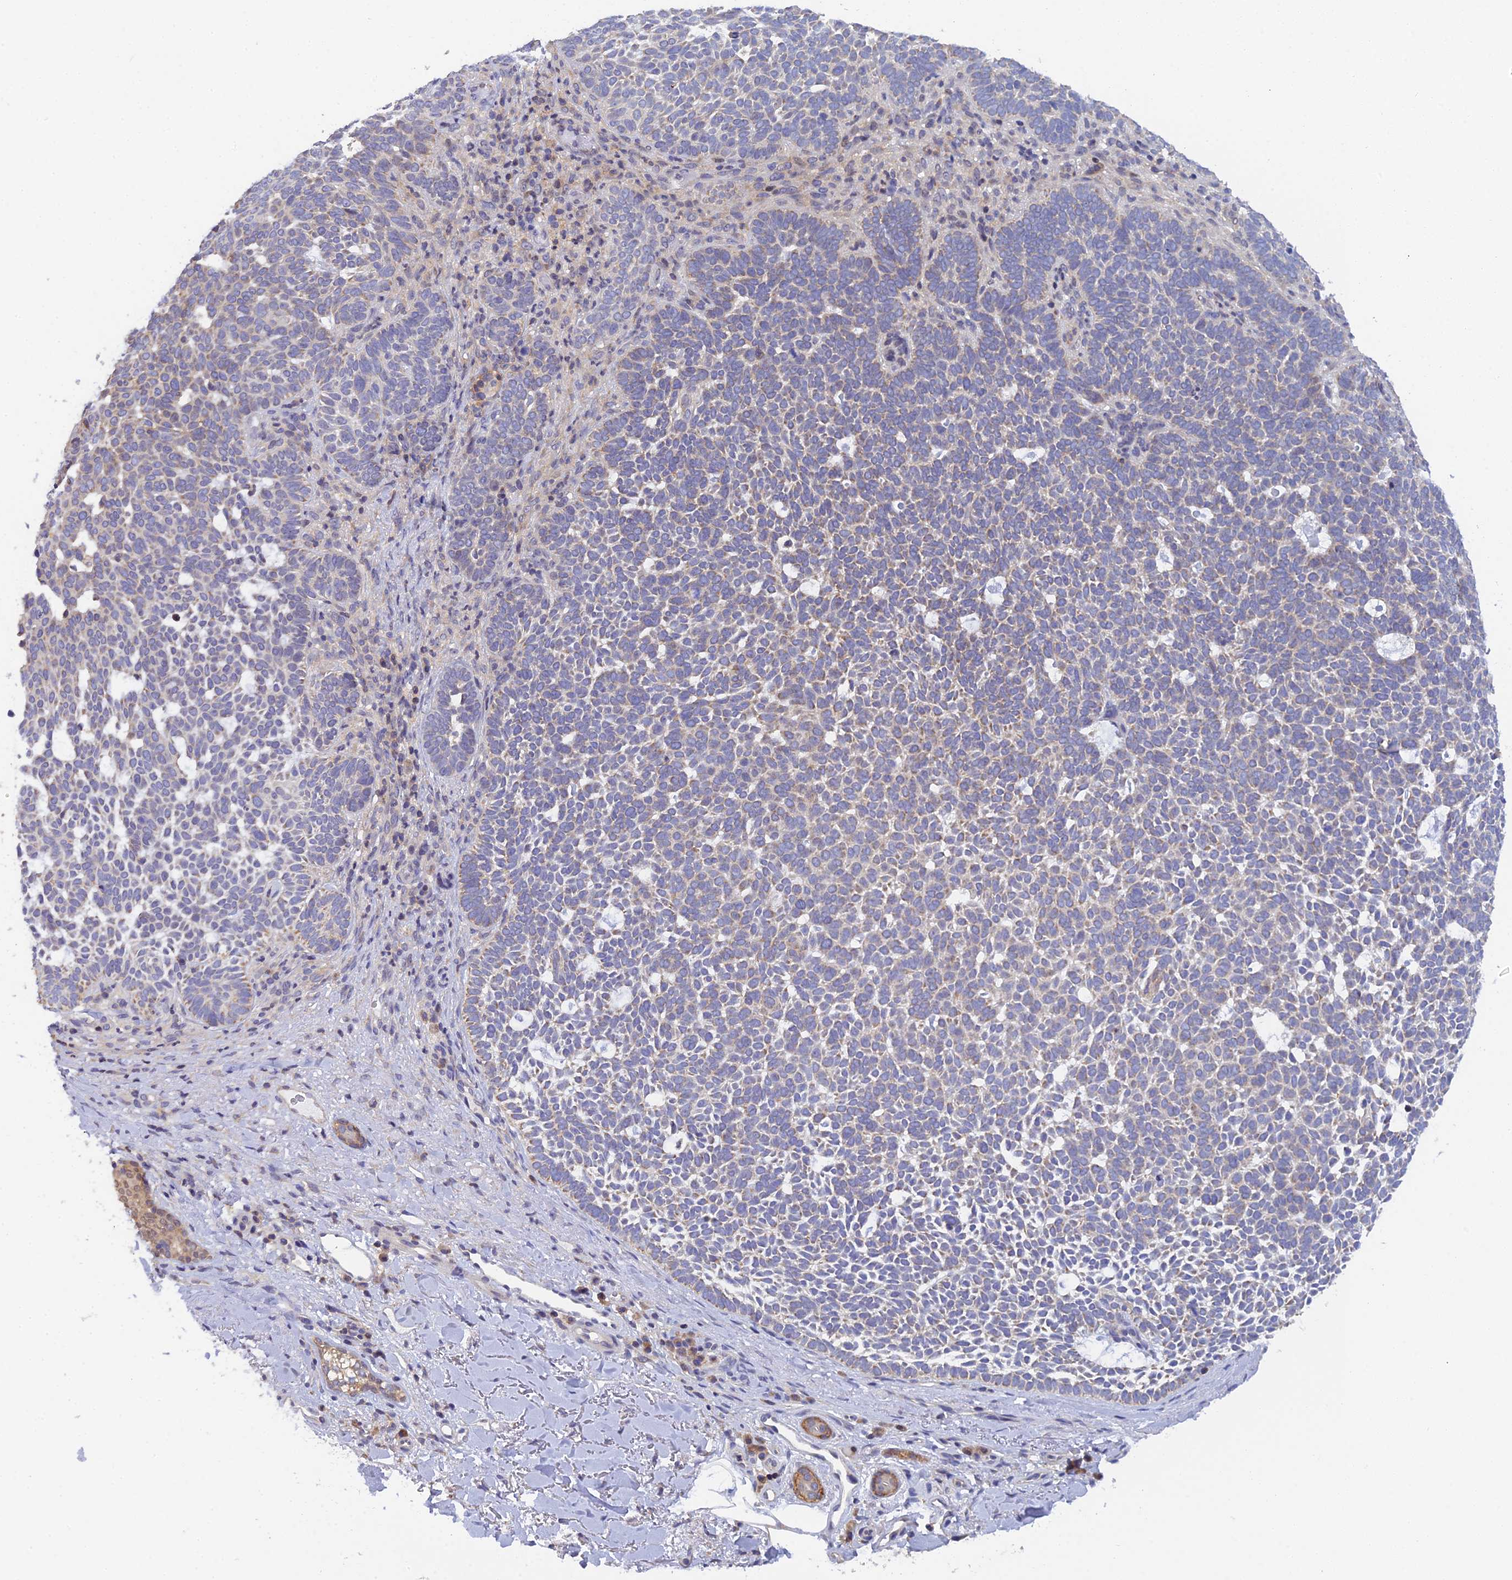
{"staining": {"intensity": "weak", "quantity": "<25%", "location": "cytoplasmic/membranous"}, "tissue": "skin cancer", "cell_type": "Tumor cells", "image_type": "cancer", "snomed": [{"axis": "morphology", "description": "Basal cell carcinoma"}, {"axis": "topography", "description": "Skin"}], "caption": "Tumor cells are negative for protein expression in human skin basal cell carcinoma.", "gene": "ELOA2", "patient": {"sex": "female", "age": 77}}